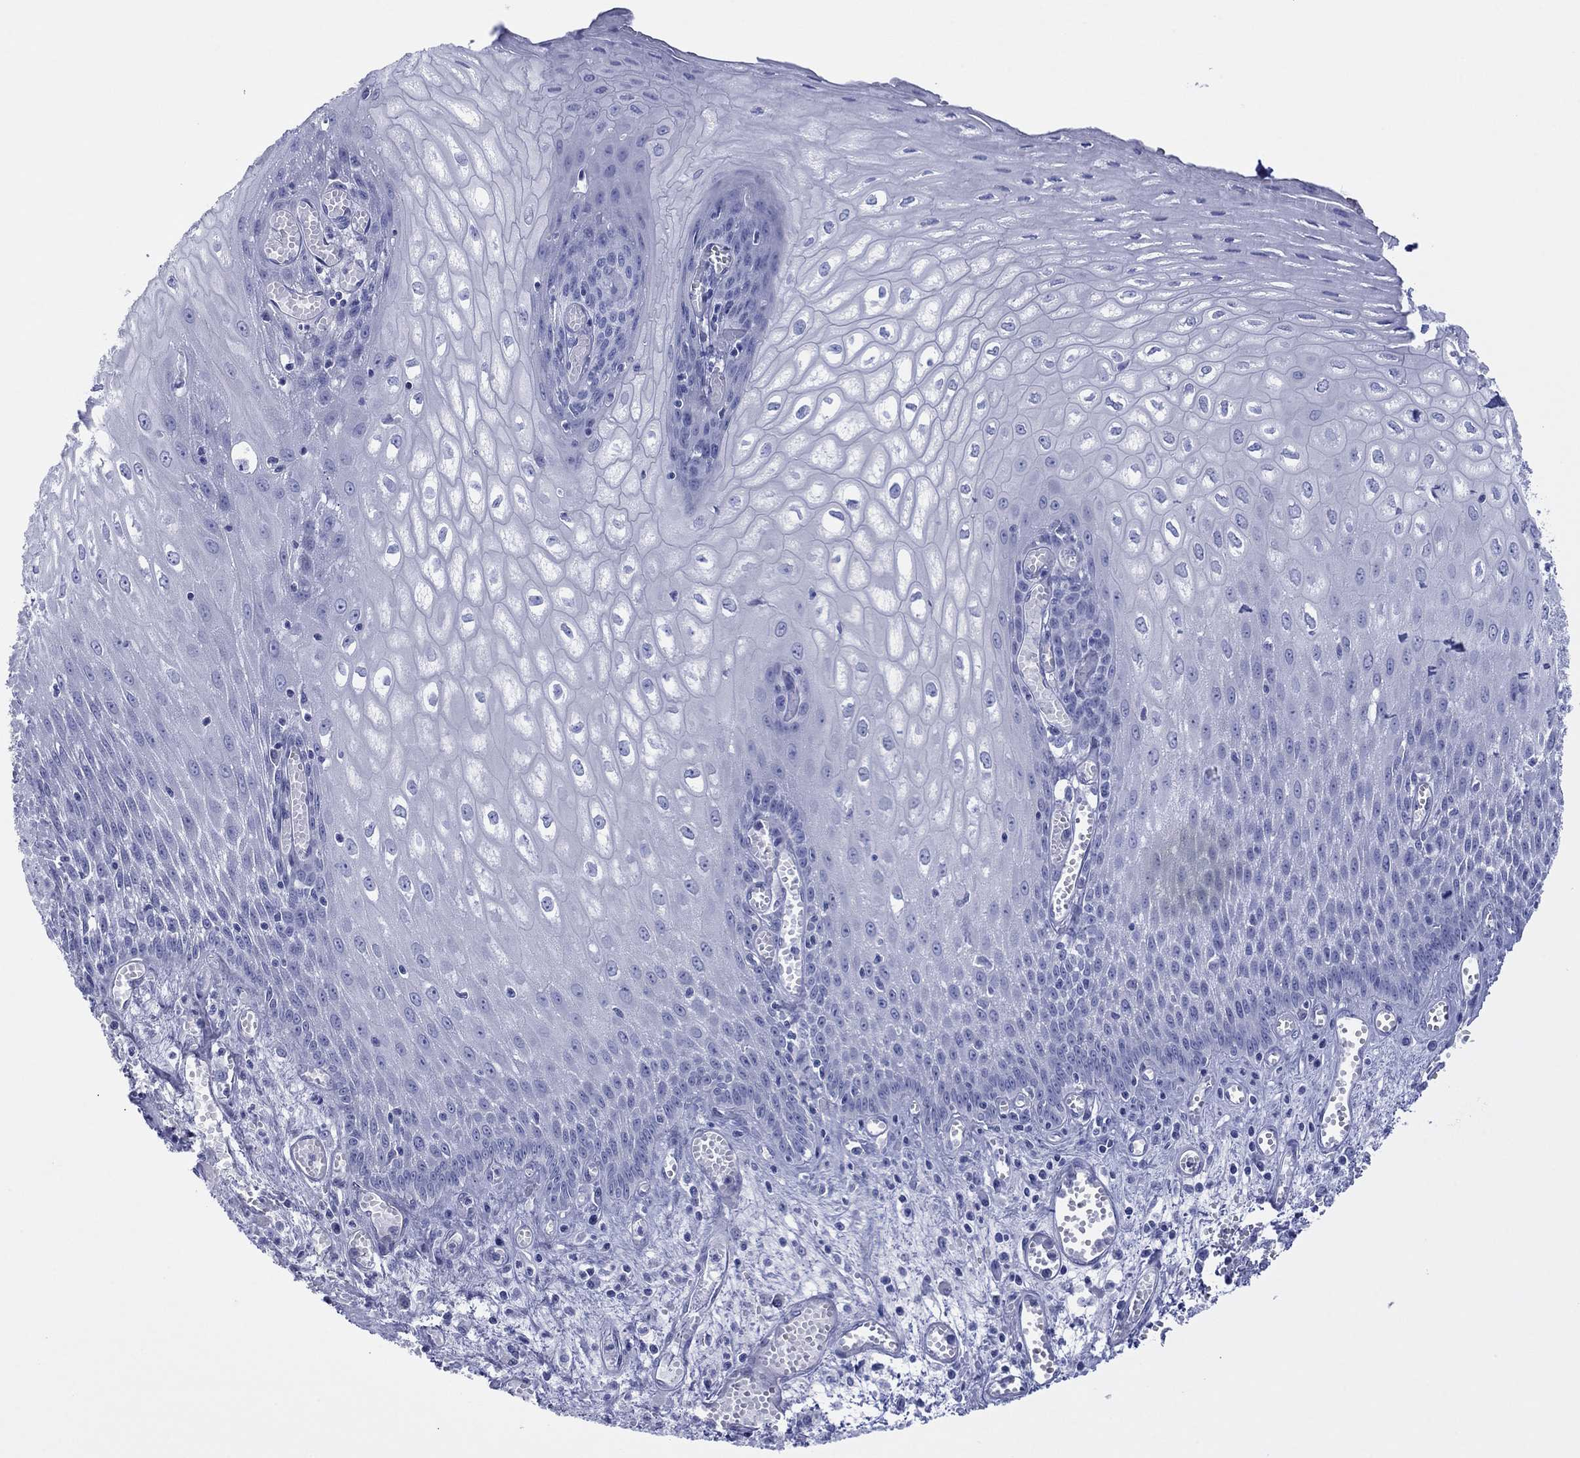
{"staining": {"intensity": "negative", "quantity": "none", "location": "none"}, "tissue": "esophagus", "cell_type": "Squamous epithelial cells", "image_type": "normal", "snomed": [{"axis": "morphology", "description": "Normal tissue, NOS"}, {"axis": "topography", "description": "Esophagus"}], "caption": "IHC of normal human esophagus shows no expression in squamous epithelial cells. (DAB (3,3'-diaminobenzidine) immunohistochemistry (IHC), high magnification).", "gene": "MLANA", "patient": {"sex": "male", "age": 58}}